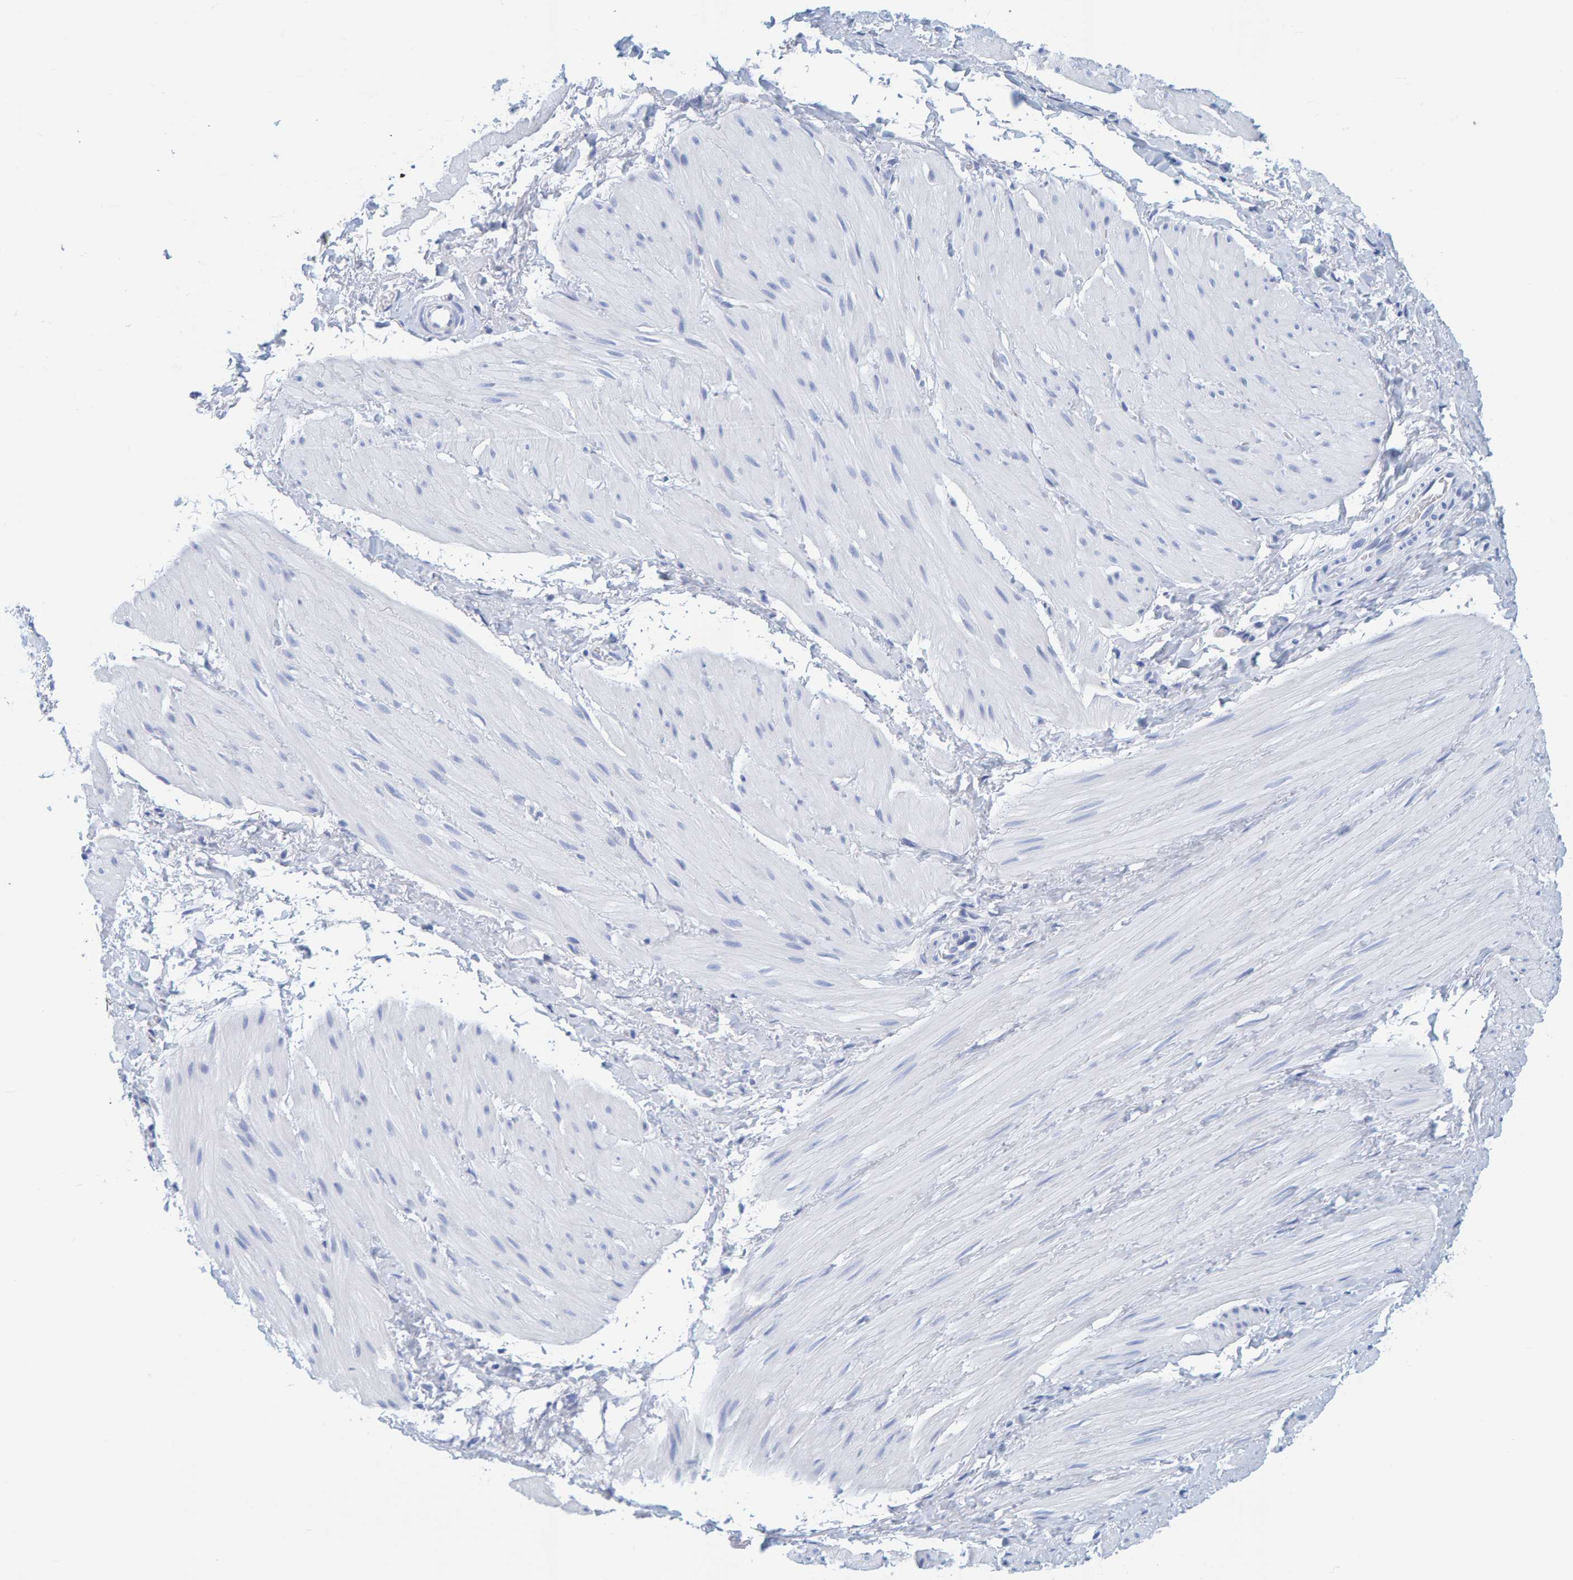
{"staining": {"intensity": "negative", "quantity": "none", "location": "none"}, "tissue": "smooth muscle", "cell_type": "Smooth muscle cells", "image_type": "normal", "snomed": [{"axis": "morphology", "description": "Normal tissue, NOS"}, {"axis": "topography", "description": "Smooth muscle"}], "caption": "Smooth muscle was stained to show a protein in brown. There is no significant expression in smooth muscle cells. (DAB (3,3'-diaminobenzidine) immunohistochemistry (IHC), high magnification).", "gene": "SFTPC", "patient": {"sex": "male", "age": 16}}